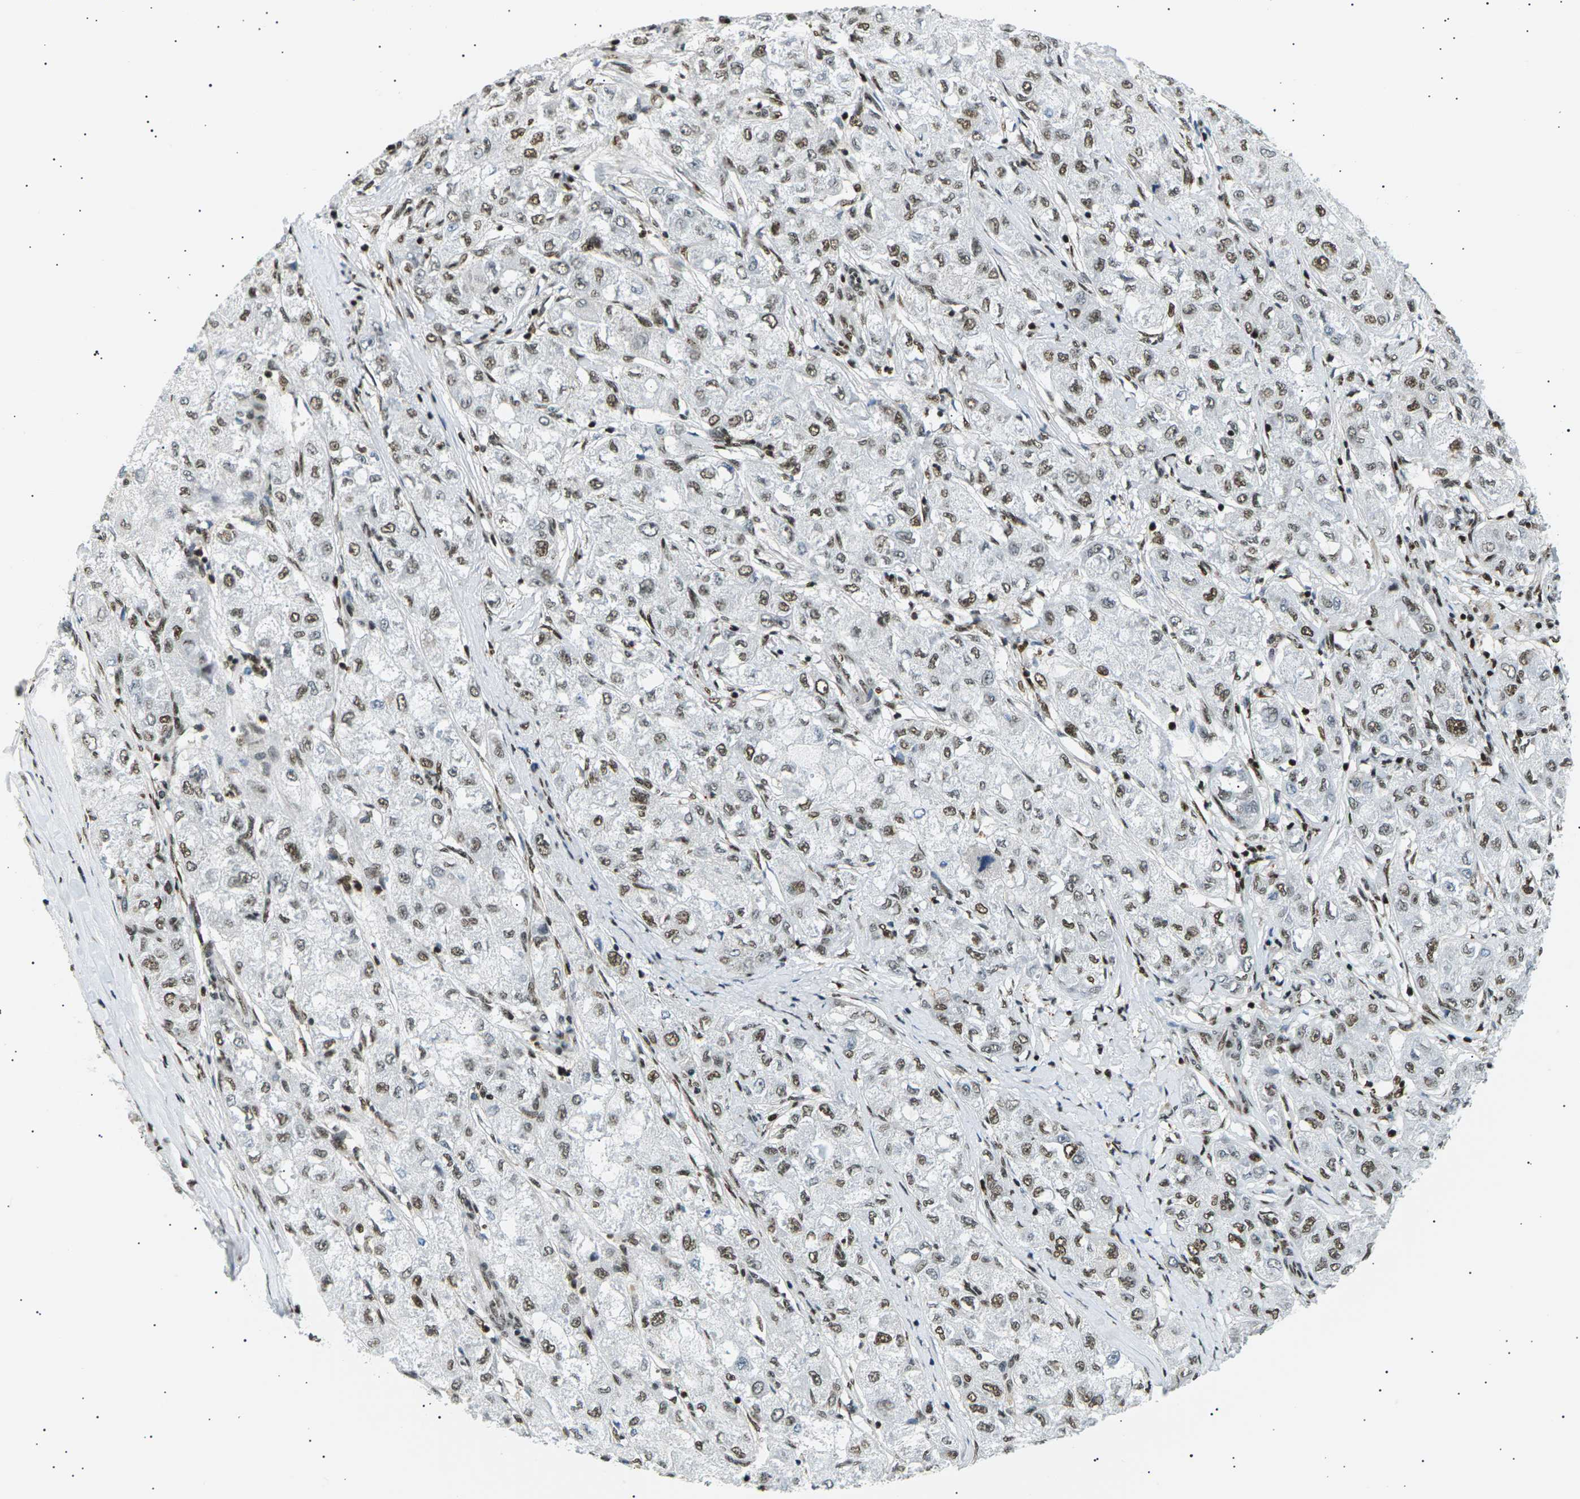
{"staining": {"intensity": "moderate", "quantity": ">75%", "location": "nuclear"}, "tissue": "liver cancer", "cell_type": "Tumor cells", "image_type": "cancer", "snomed": [{"axis": "morphology", "description": "Carcinoma, Hepatocellular, NOS"}, {"axis": "topography", "description": "Liver"}], "caption": "A brown stain shows moderate nuclear expression of a protein in human liver cancer tumor cells.", "gene": "RPA2", "patient": {"sex": "male", "age": 80}}